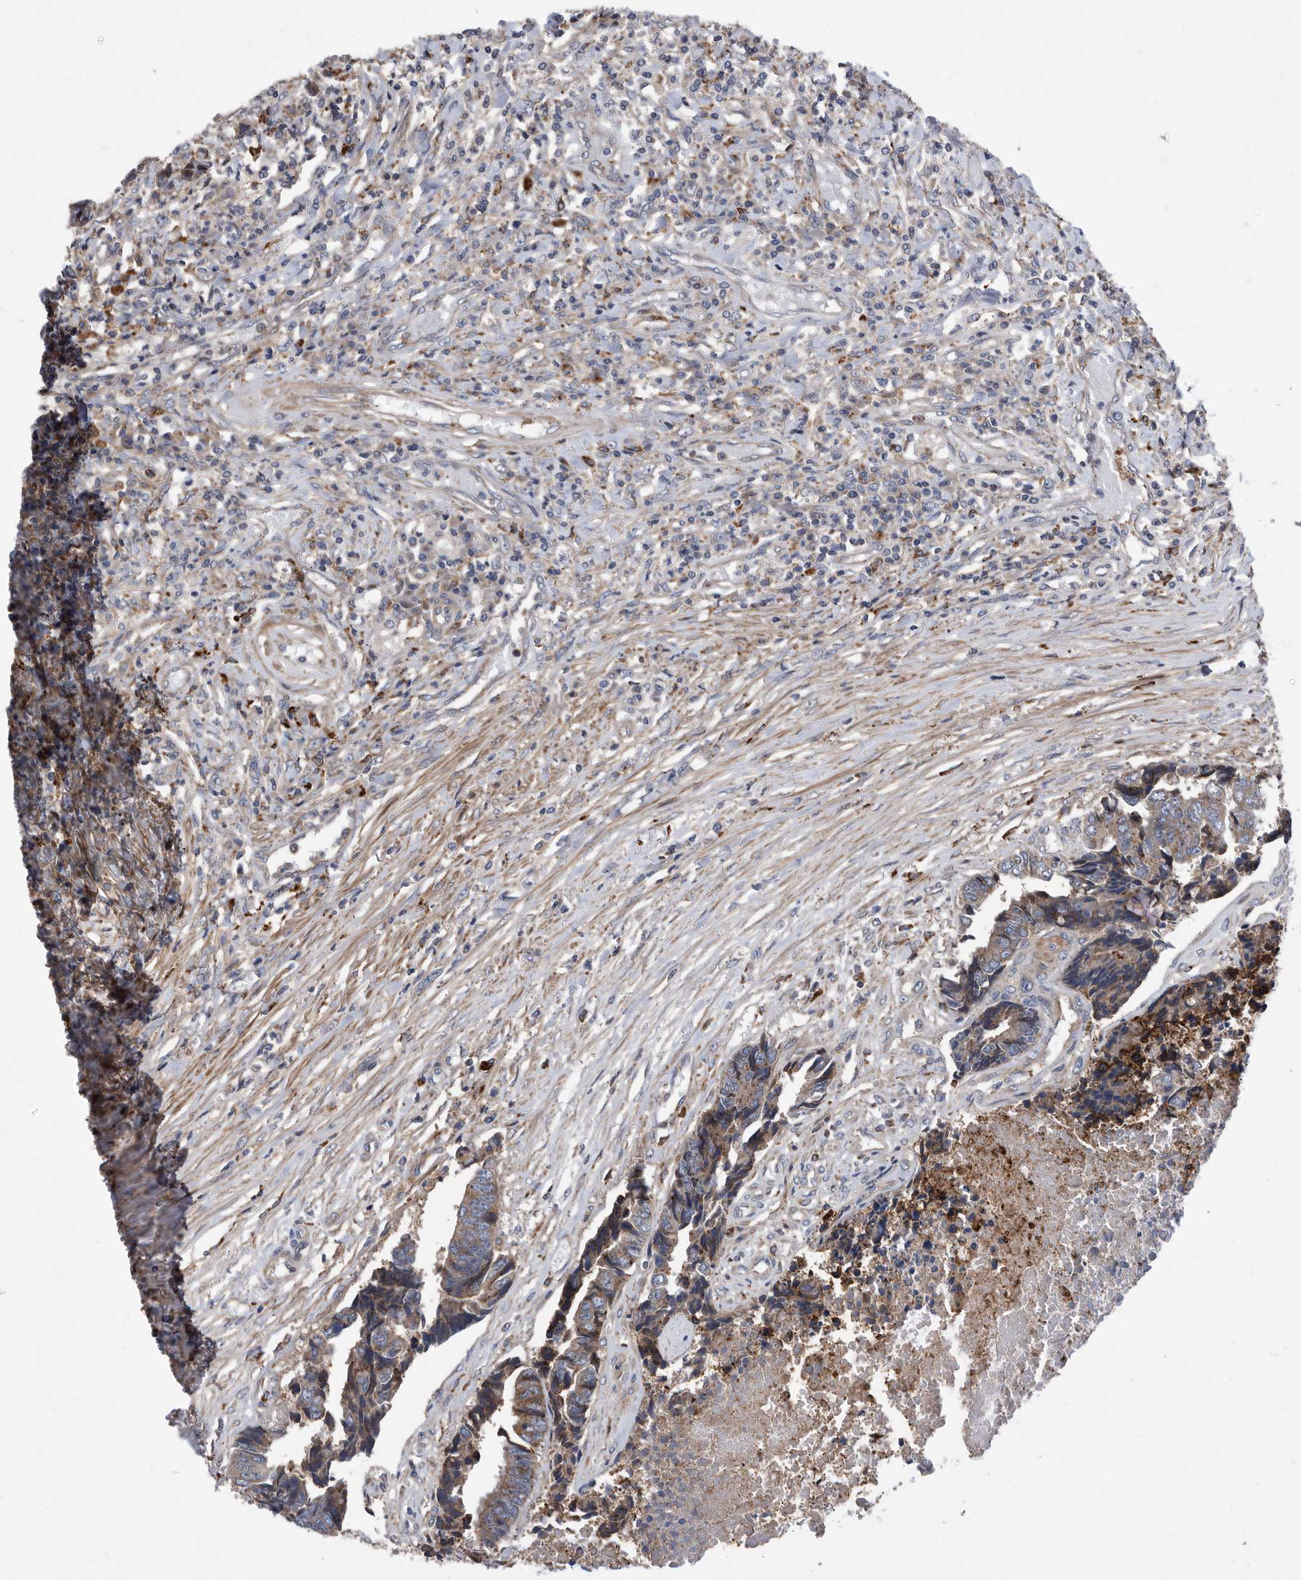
{"staining": {"intensity": "moderate", "quantity": ">75%", "location": "cytoplasmic/membranous"}, "tissue": "colorectal cancer", "cell_type": "Tumor cells", "image_type": "cancer", "snomed": [{"axis": "morphology", "description": "Adenocarcinoma, NOS"}, {"axis": "topography", "description": "Rectum"}], "caption": "Immunohistochemistry (IHC) of adenocarcinoma (colorectal) exhibits medium levels of moderate cytoplasmic/membranous staining in about >75% of tumor cells. (DAB IHC, brown staining for protein, blue staining for nuclei).", "gene": "BAIAP3", "patient": {"sex": "male", "age": 84}}